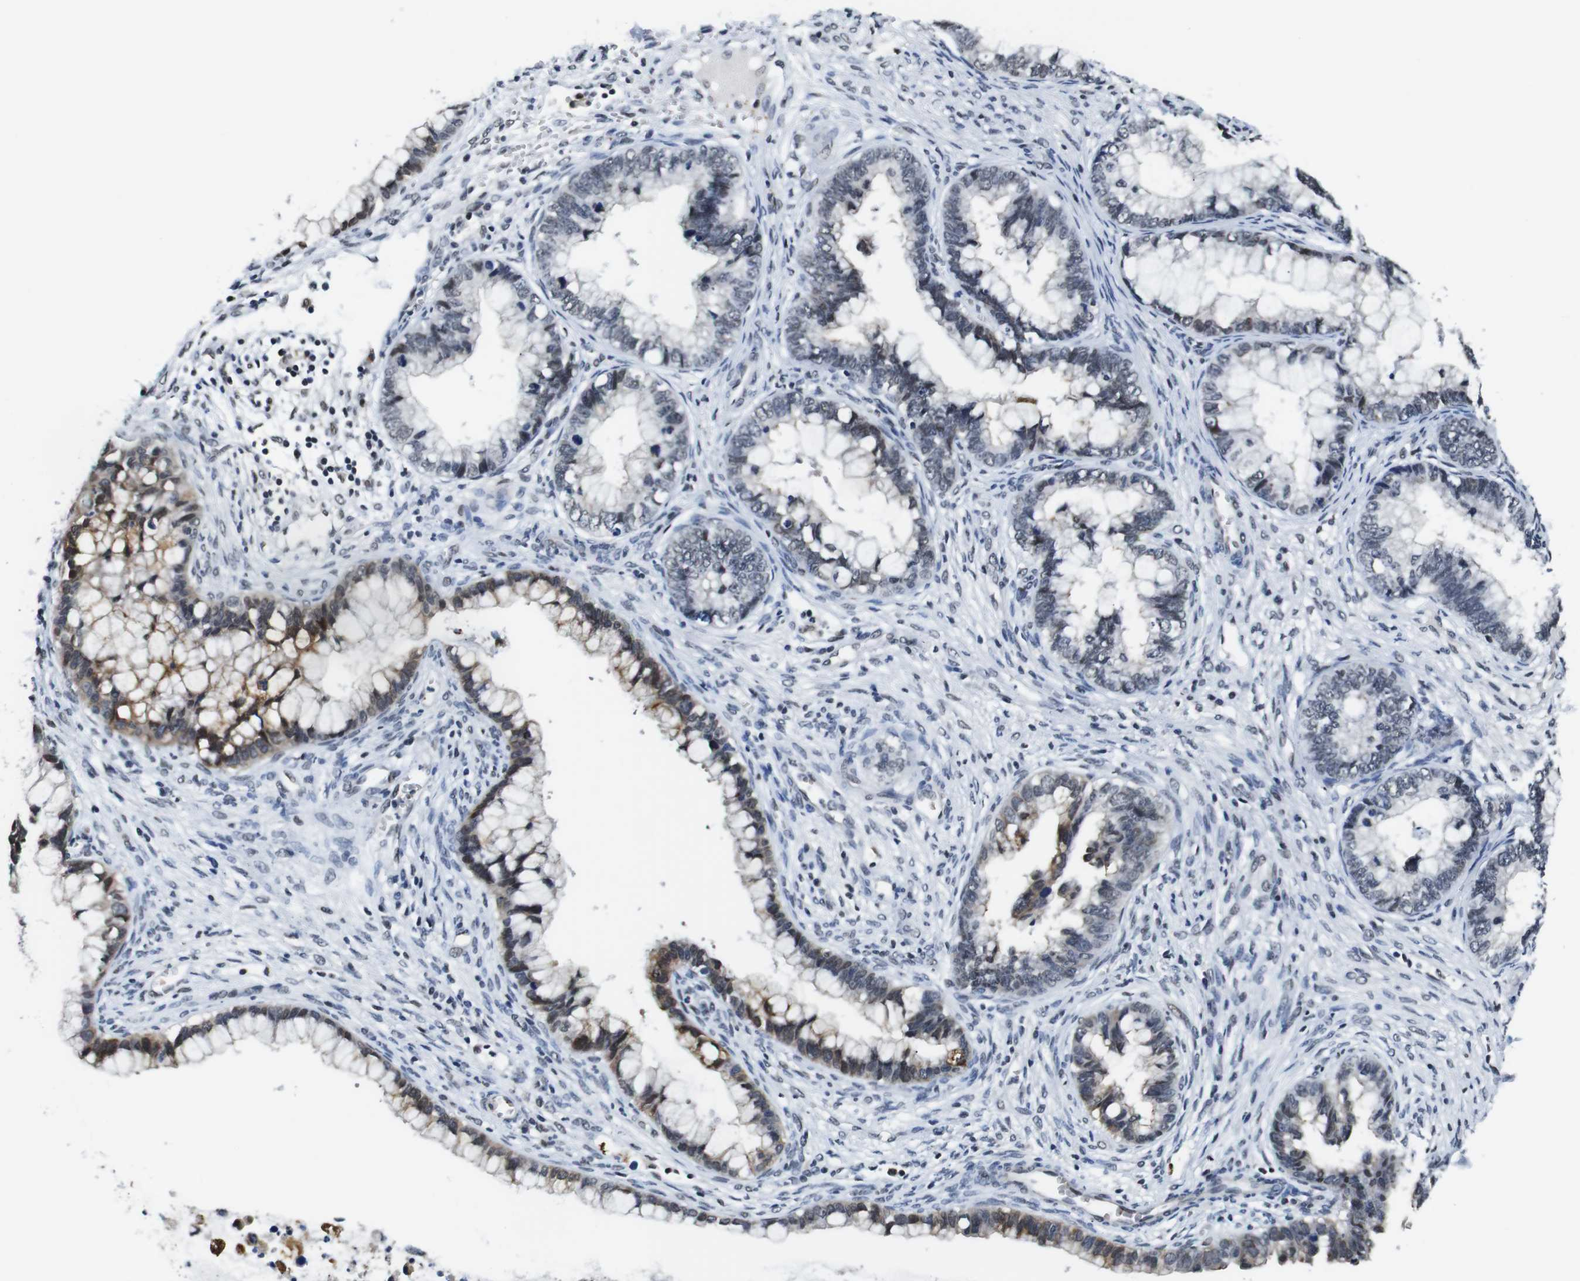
{"staining": {"intensity": "moderate", "quantity": "<25%", "location": "cytoplasmic/membranous"}, "tissue": "cervical cancer", "cell_type": "Tumor cells", "image_type": "cancer", "snomed": [{"axis": "morphology", "description": "Adenocarcinoma, NOS"}, {"axis": "topography", "description": "Cervix"}], "caption": "About <25% of tumor cells in cervical cancer (adenocarcinoma) exhibit moderate cytoplasmic/membranous protein staining as visualized by brown immunohistochemical staining.", "gene": "ILDR2", "patient": {"sex": "female", "age": 44}}